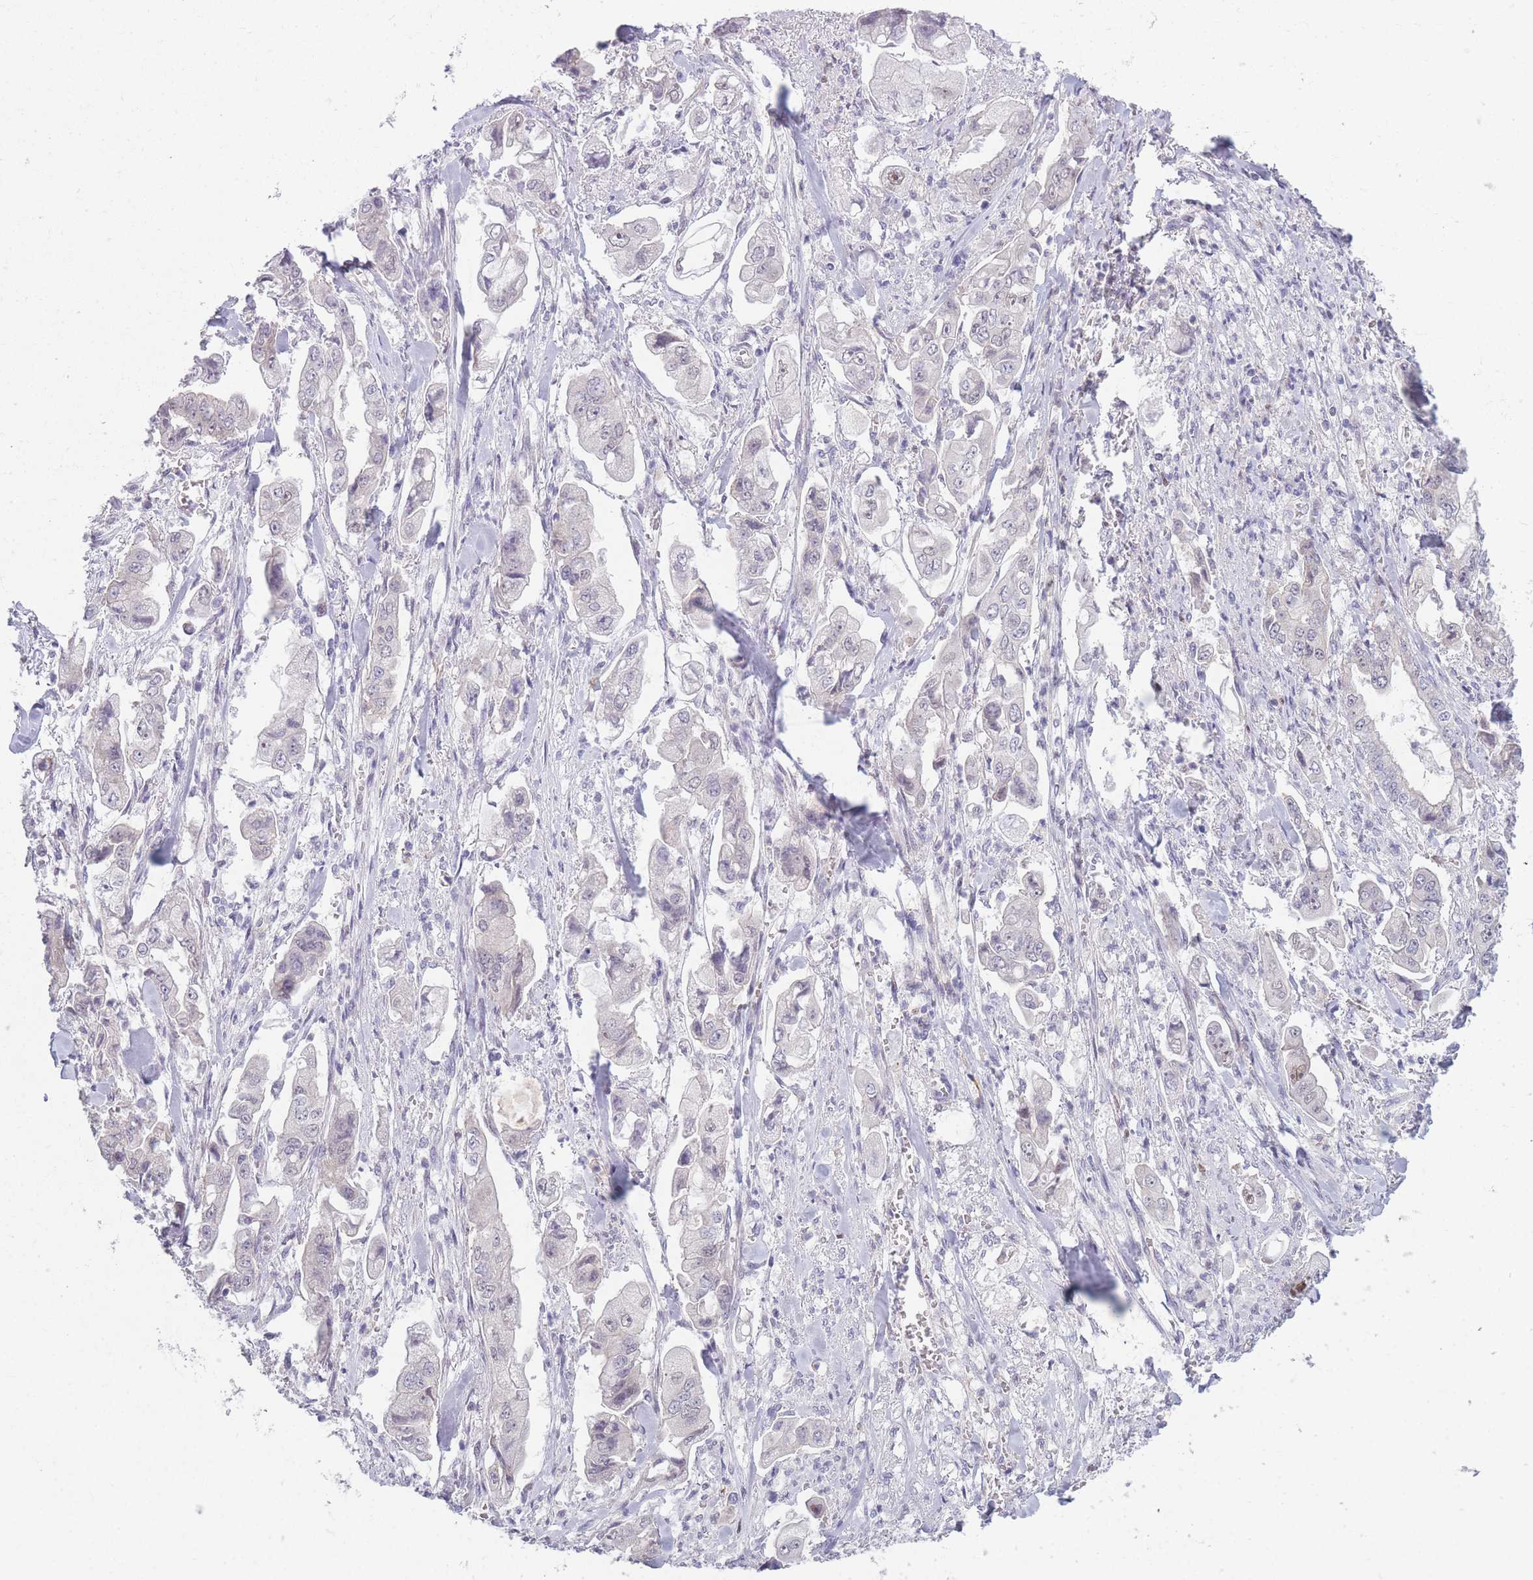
{"staining": {"intensity": "weak", "quantity": "25%-75%", "location": "nuclear"}, "tissue": "stomach cancer", "cell_type": "Tumor cells", "image_type": "cancer", "snomed": [{"axis": "morphology", "description": "Adenocarcinoma, NOS"}, {"axis": "topography", "description": "Stomach"}], "caption": "A high-resolution image shows IHC staining of stomach adenocarcinoma, which shows weak nuclear expression in approximately 25%-75% of tumor cells.", "gene": "ZNF439", "patient": {"sex": "male", "age": 62}}